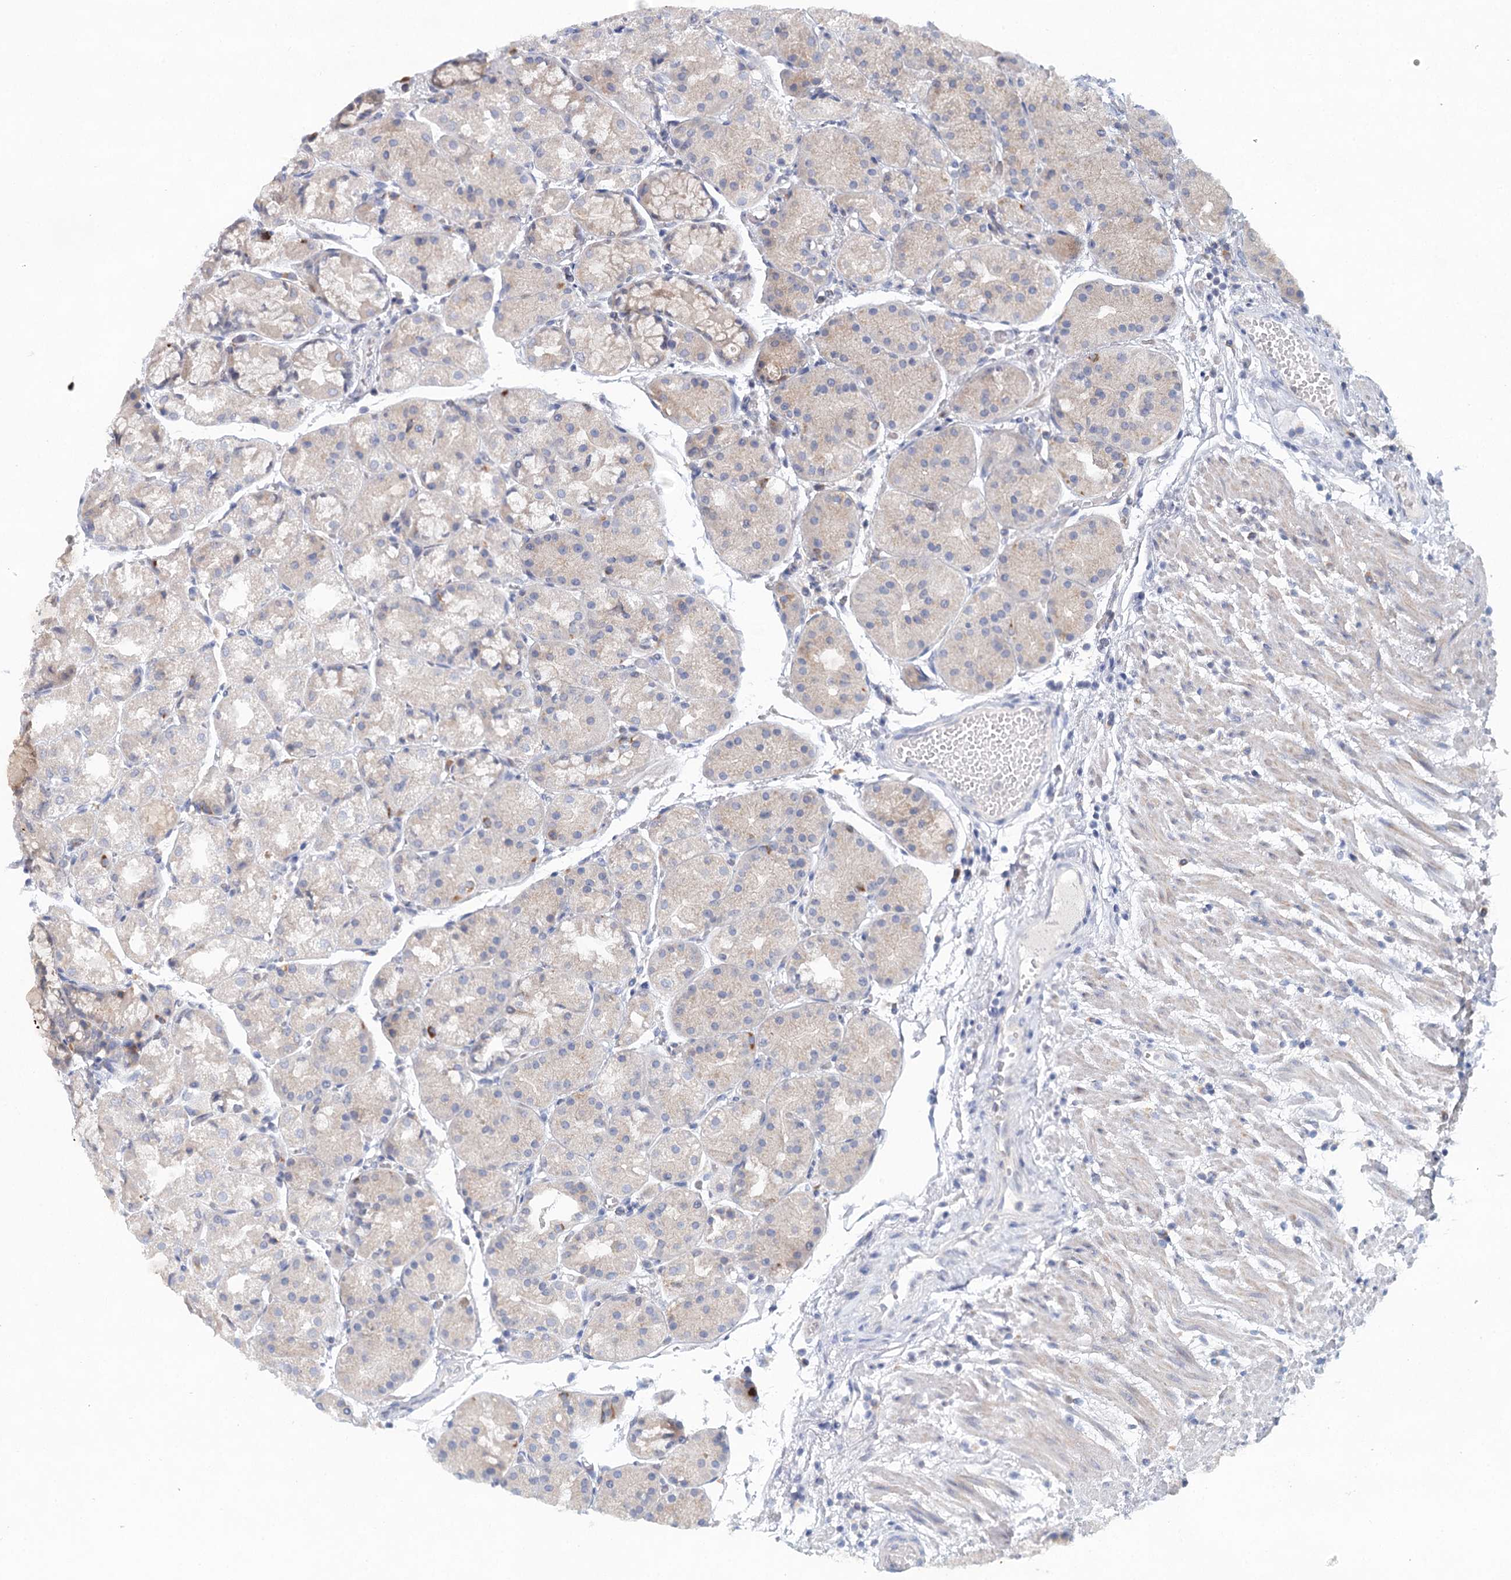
{"staining": {"intensity": "weak", "quantity": "25%-75%", "location": "cytoplasmic/membranous"}, "tissue": "stomach", "cell_type": "Glandular cells", "image_type": "normal", "snomed": [{"axis": "morphology", "description": "Normal tissue, NOS"}, {"axis": "topography", "description": "Stomach, upper"}], "caption": "Protein expression analysis of normal stomach reveals weak cytoplasmic/membranous staining in approximately 25%-75% of glandular cells.", "gene": "BLTP1", "patient": {"sex": "male", "age": 72}}